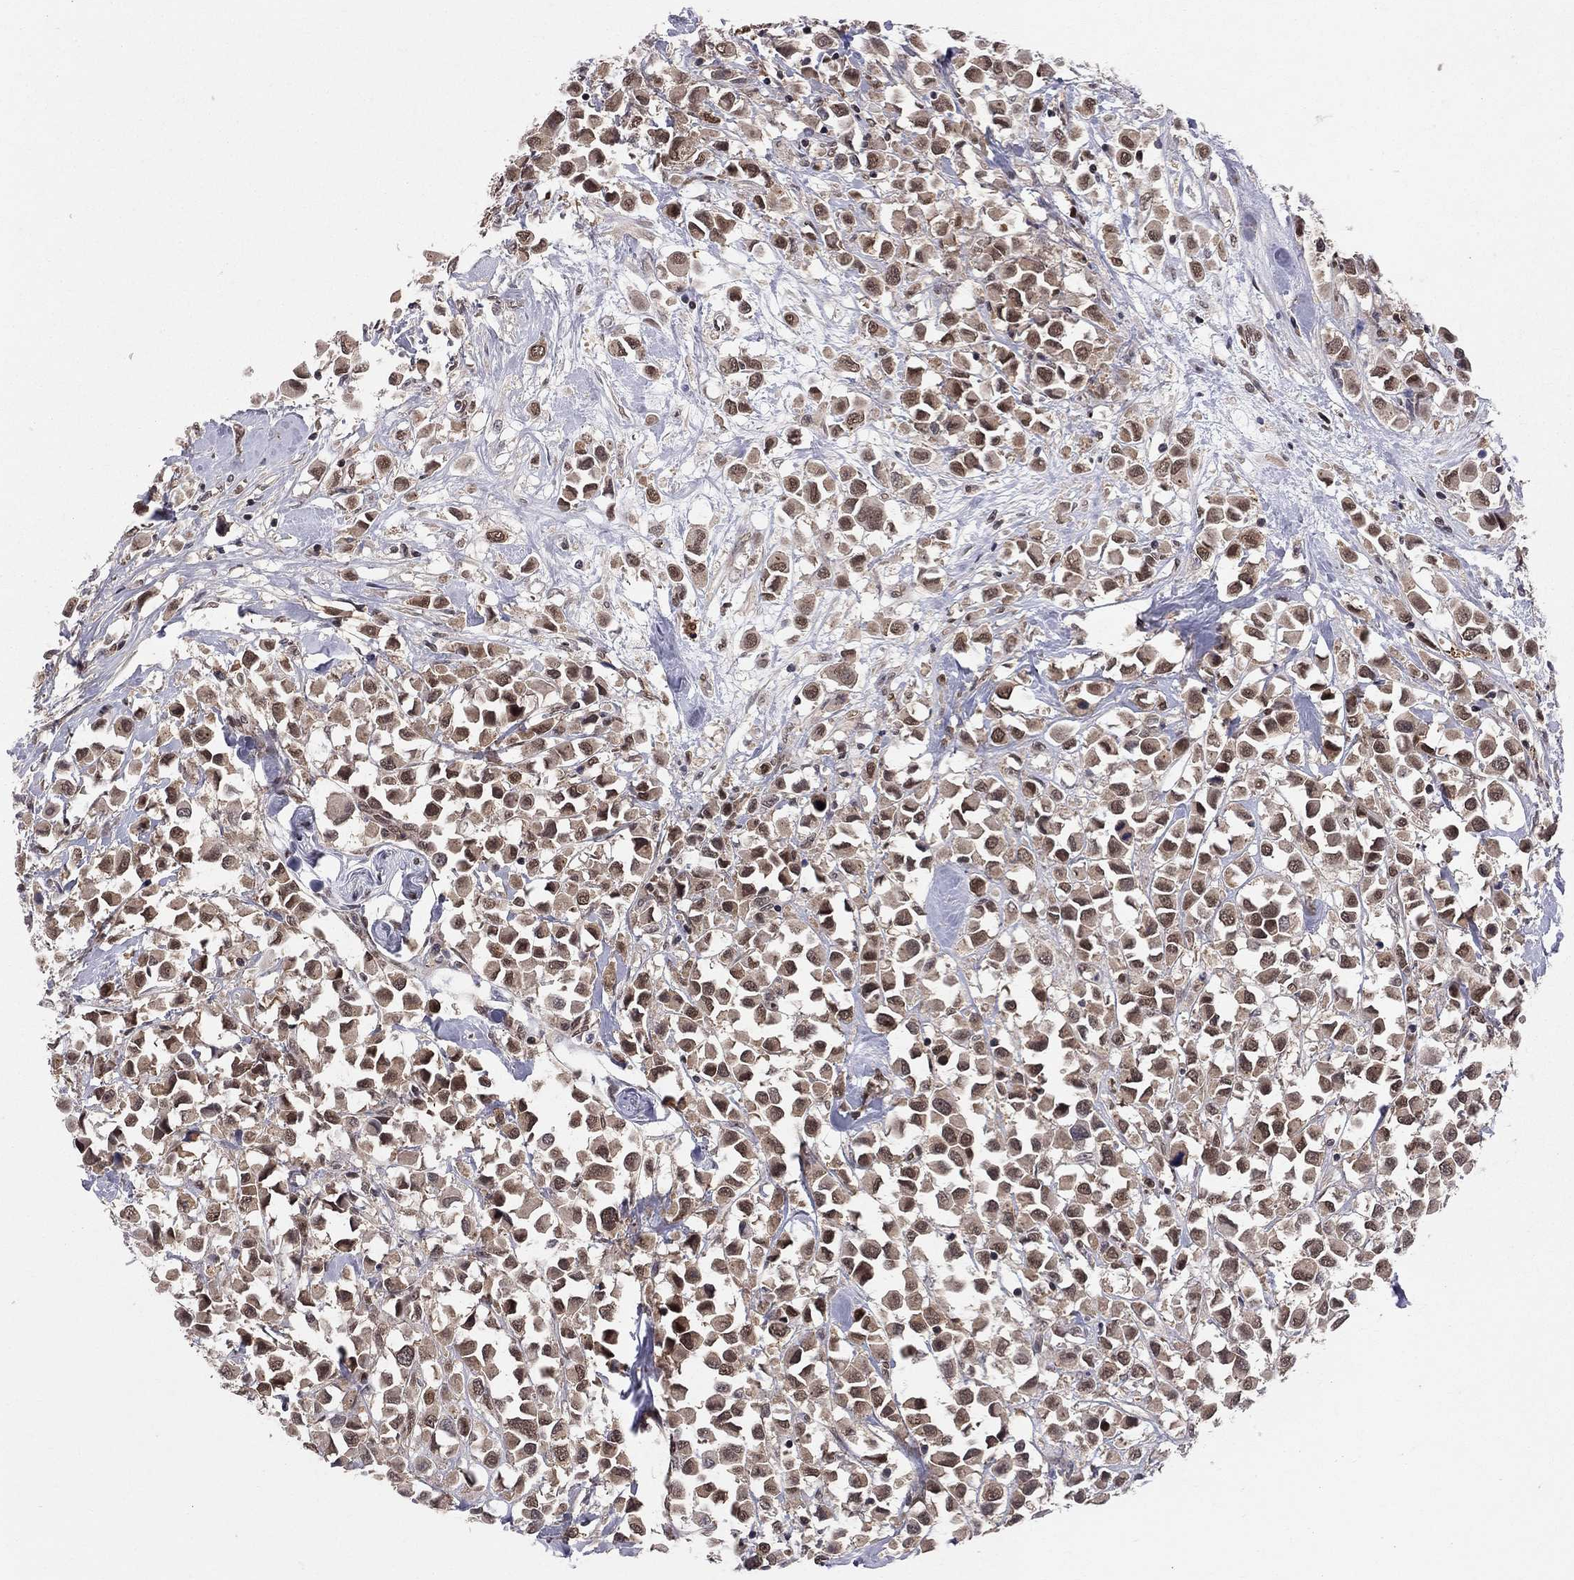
{"staining": {"intensity": "moderate", "quantity": "<25%", "location": "cytoplasmic/membranous"}, "tissue": "breast cancer", "cell_type": "Tumor cells", "image_type": "cancer", "snomed": [{"axis": "morphology", "description": "Duct carcinoma"}, {"axis": "topography", "description": "Breast"}], "caption": "Human breast infiltrating ductal carcinoma stained for a protein (brown) reveals moderate cytoplasmic/membranous positive staining in about <25% of tumor cells.", "gene": "SAP30L", "patient": {"sex": "female", "age": 61}}